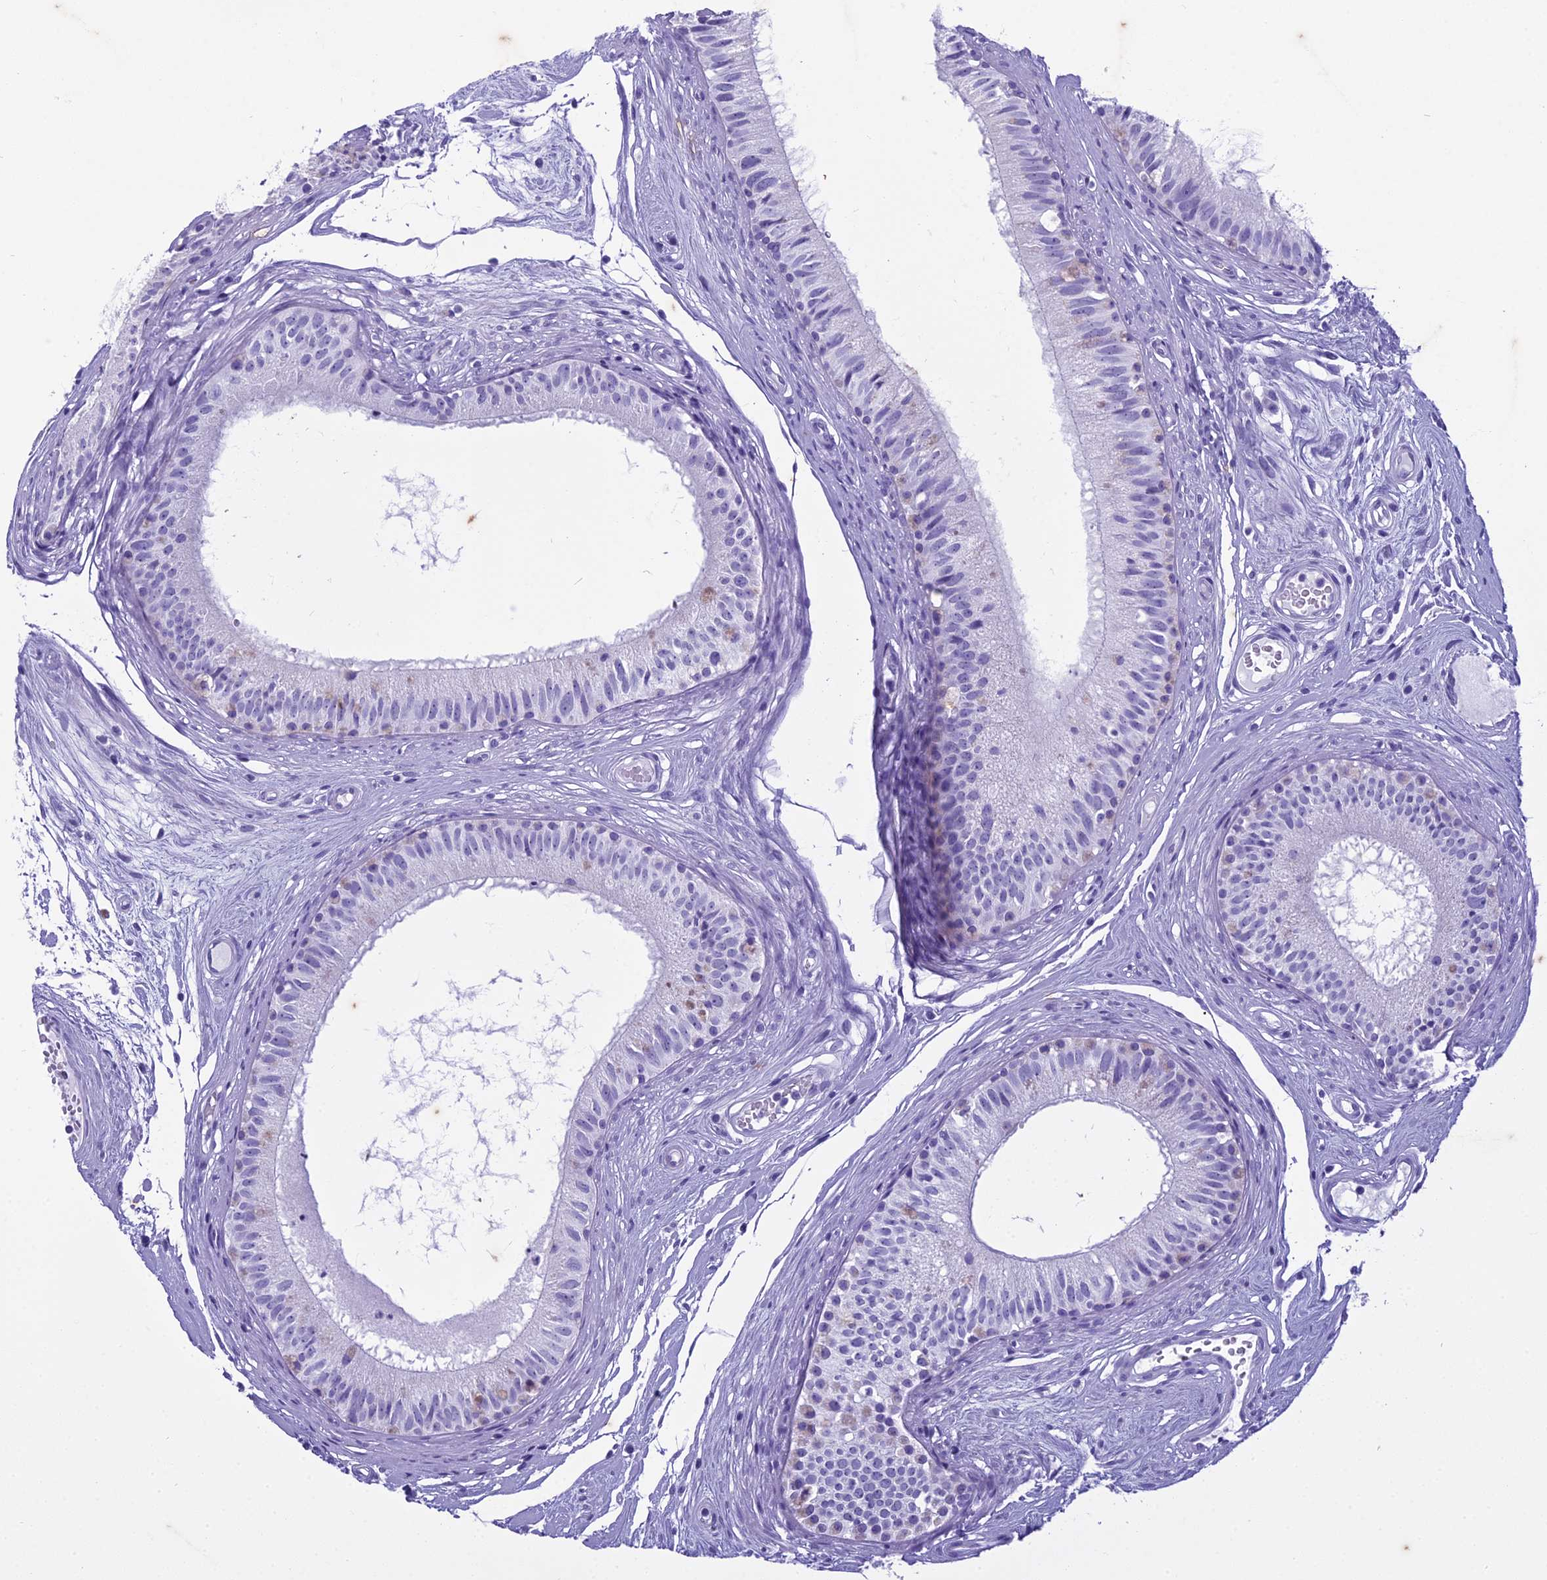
{"staining": {"intensity": "negative", "quantity": "none", "location": "none"}, "tissue": "epididymis", "cell_type": "Glandular cells", "image_type": "normal", "snomed": [{"axis": "morphology", "description": "Normal tissue, NOS"}, {"axis": "topography", "description": "Epididymis"}], "caption": "Micrograph shows no significant protein expression in glandular cells of benign epididymis. (DAB (3,3'-diaminobenzidine) immunohistochemistry (IHC) visualized using brightfield microscopy, high magnification).", "gene": "HMGB4", "patient": {"sex": "male", "age": 74}}